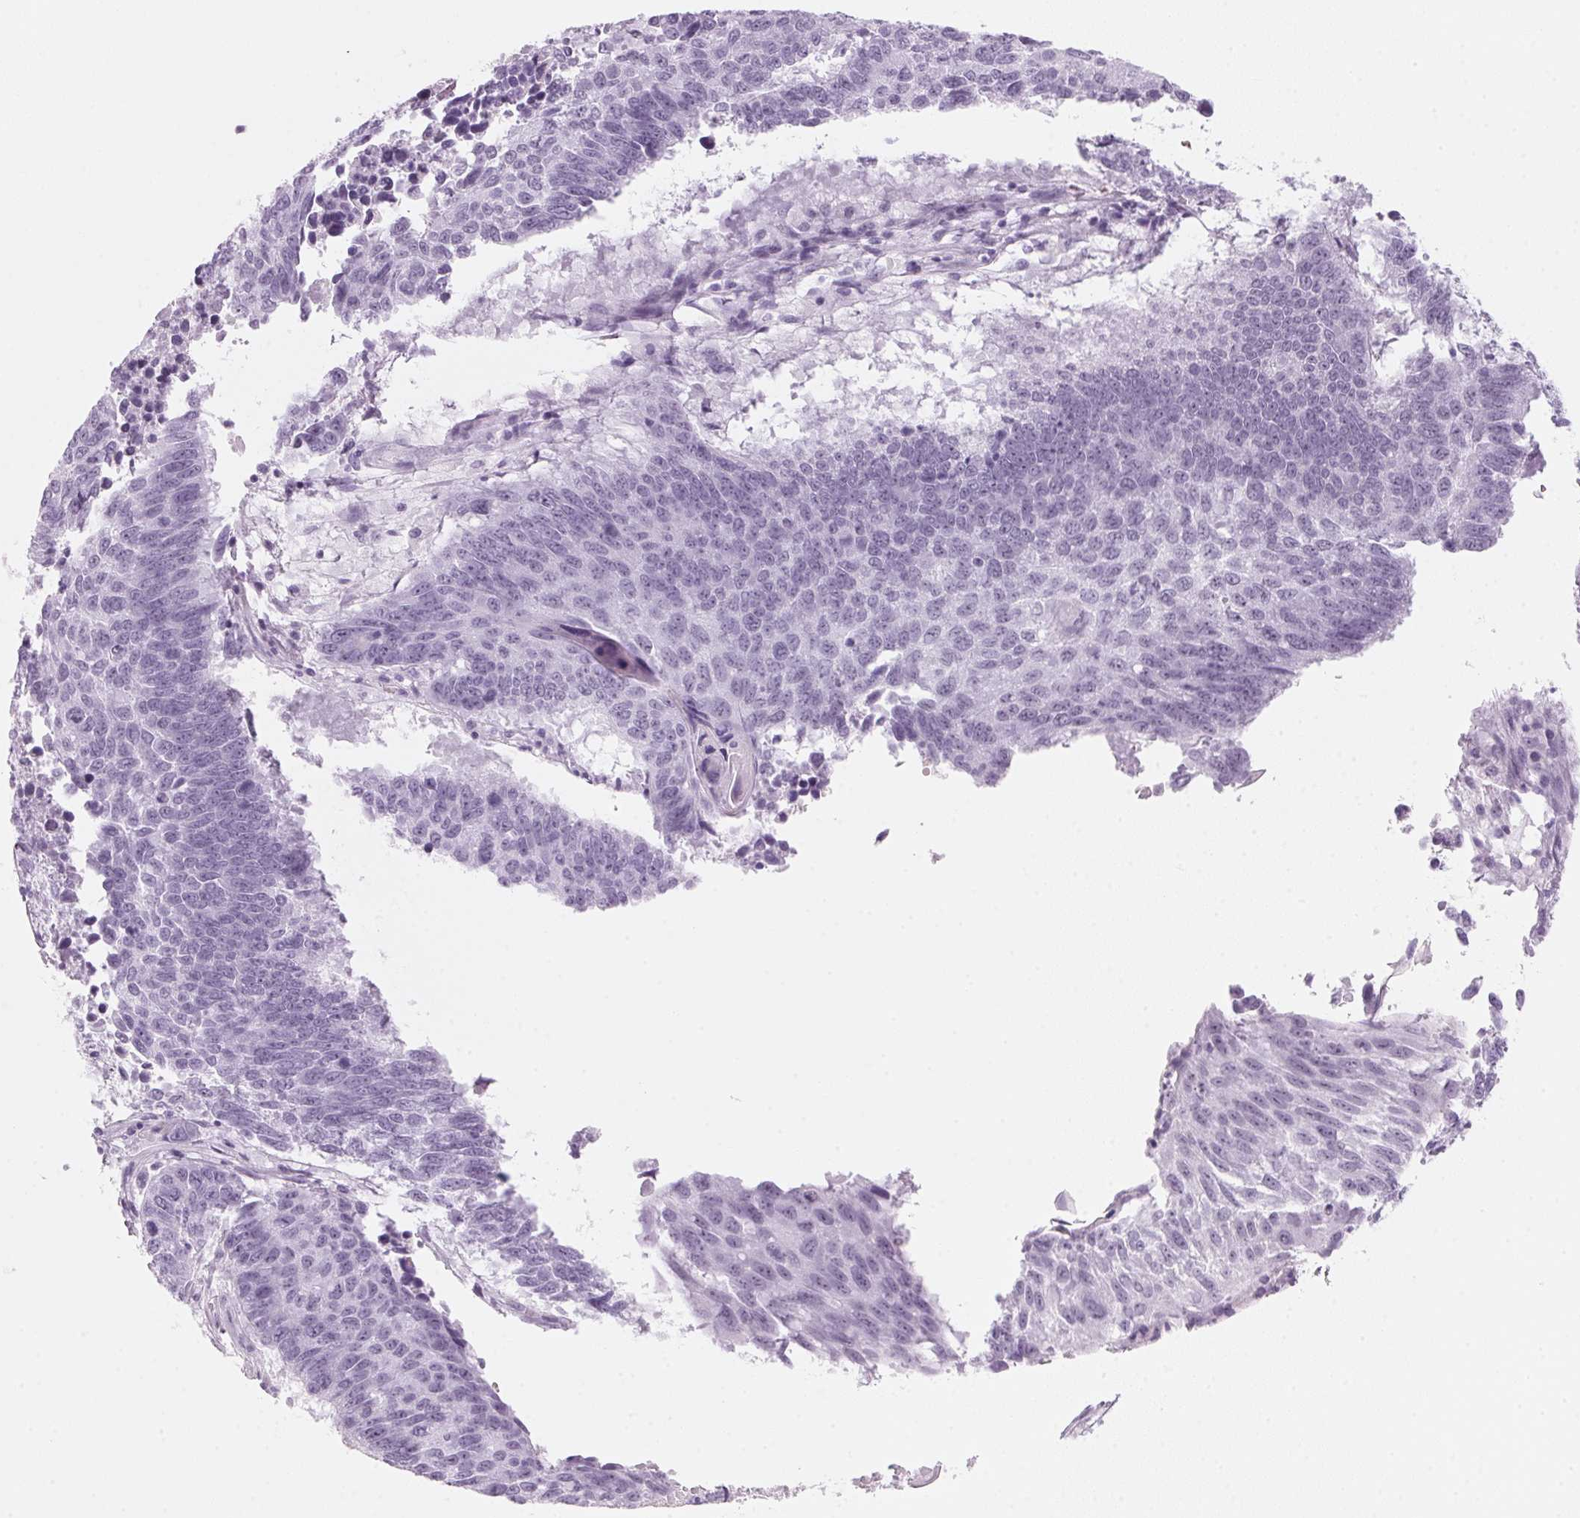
{"staining": {"intensity": "weak", "quantity": "<25%", "location": "nuclear"}, "tissue": "lung cancer", "cell_type": "Tumor cells", "image_type": "cancer", "snomed": [{"axis": "morphology", "description": "Squamous cell carcinoma, NOS"}, {"axis": "topography", "description": "Lung"}], "caption": "This is an immunohistochemistry micrograph of human lung cancer (squamous cell carcinoma). There is no positivity in tumor cells.", "gene": "DNTTIP2", "patient": {"sex": "male", "age": 73}}